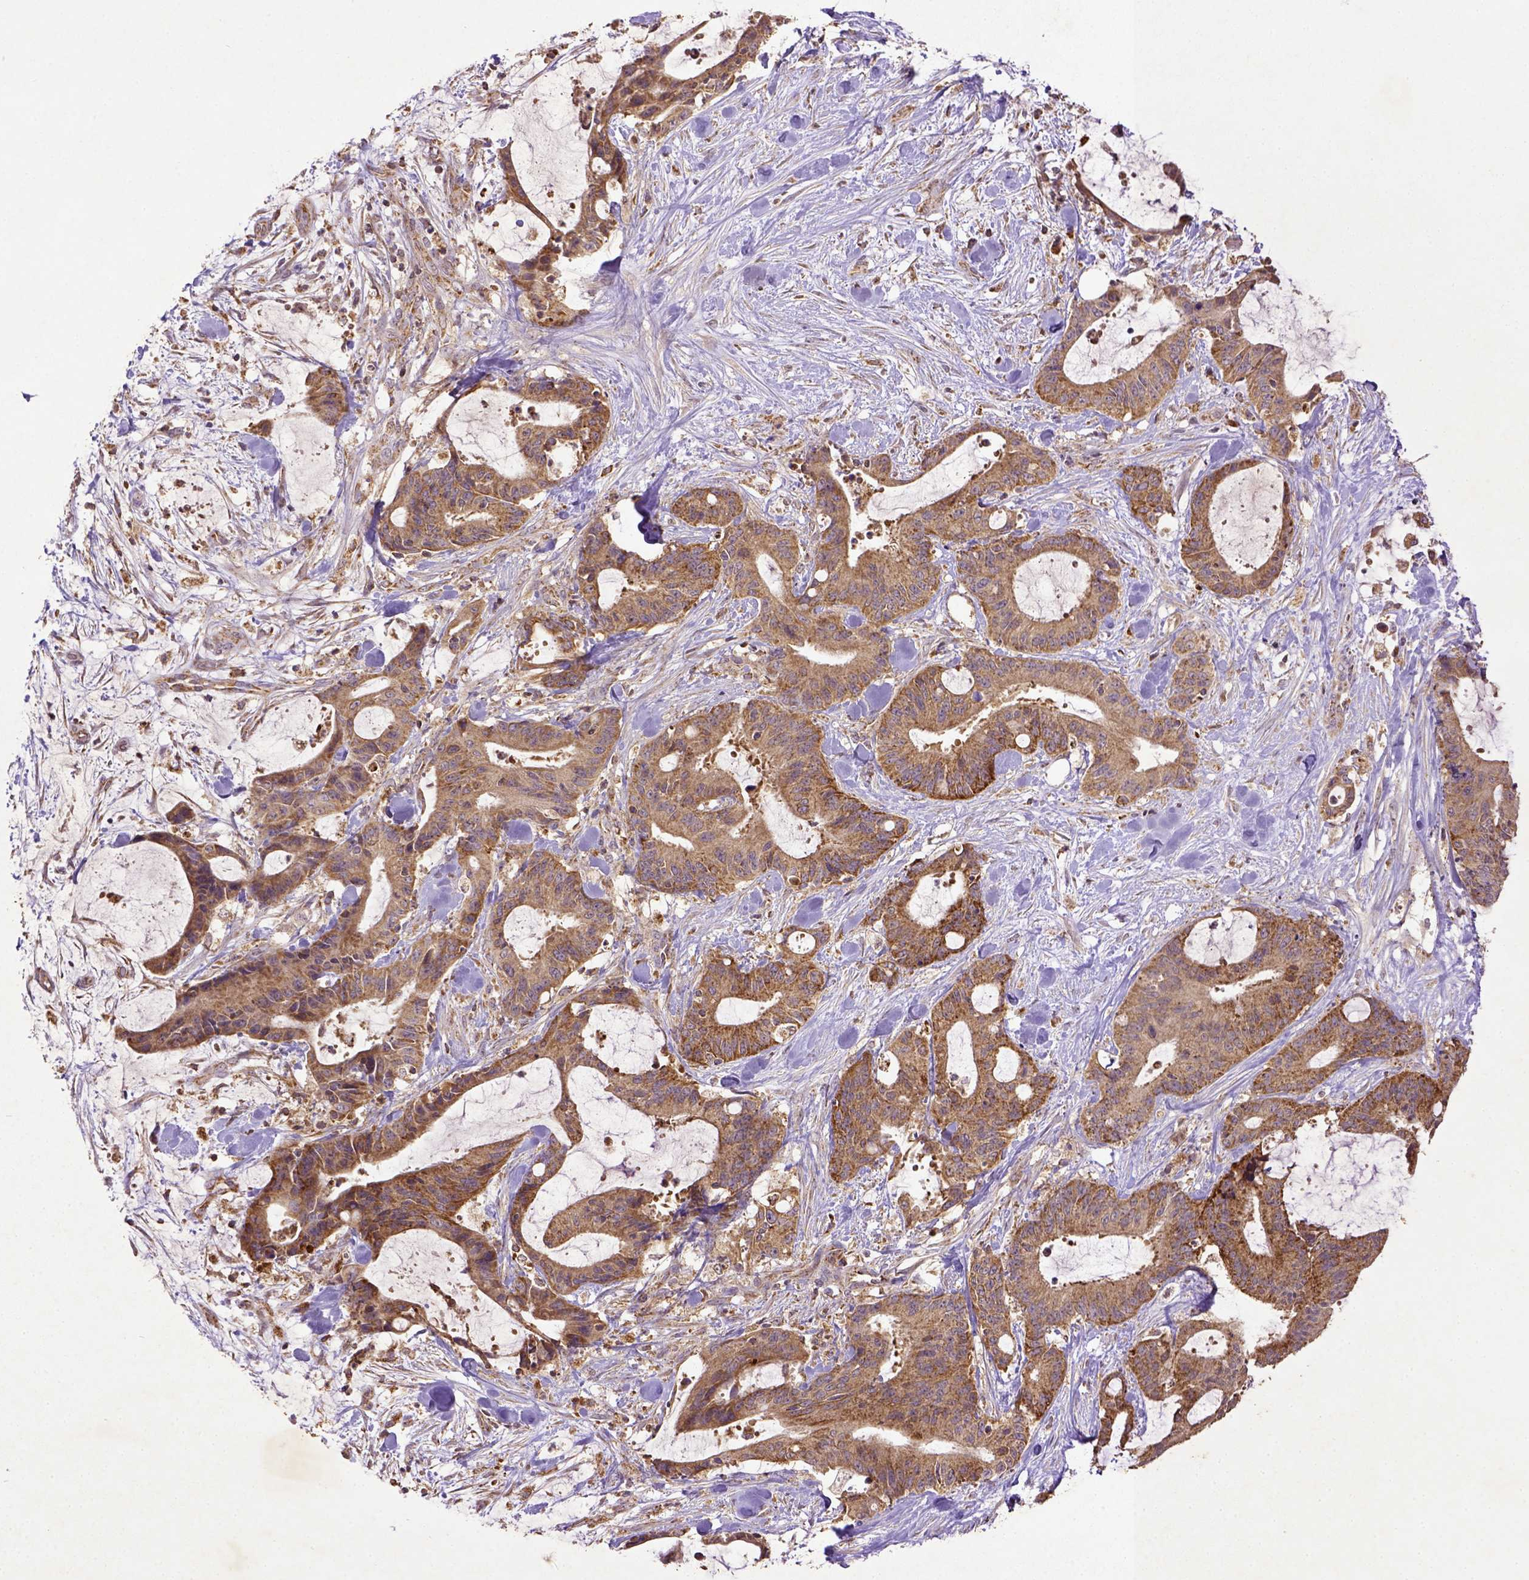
{"staining": {"intensity": "moderate", "quantity": ">75%", "location": "cytoplasmic/membranous"}, "tissue": "liver cancer", "cell_type": "Tumor cells", "image_type": "cancer", "snomed": [{"axis": "morphology", "description": "Cholangiocarcinoma"}, {"axis": "topography", "description": "Liver"}], "caption": "Human cholangiocarcinoma (liver) stained for a protein (brown) demonstrates moderate cytoplasmic/membranous positive positivity in about >75% of tumor cells.", "gene": "MT-CO1", "patient": {"sex": "female", "age": 73}}